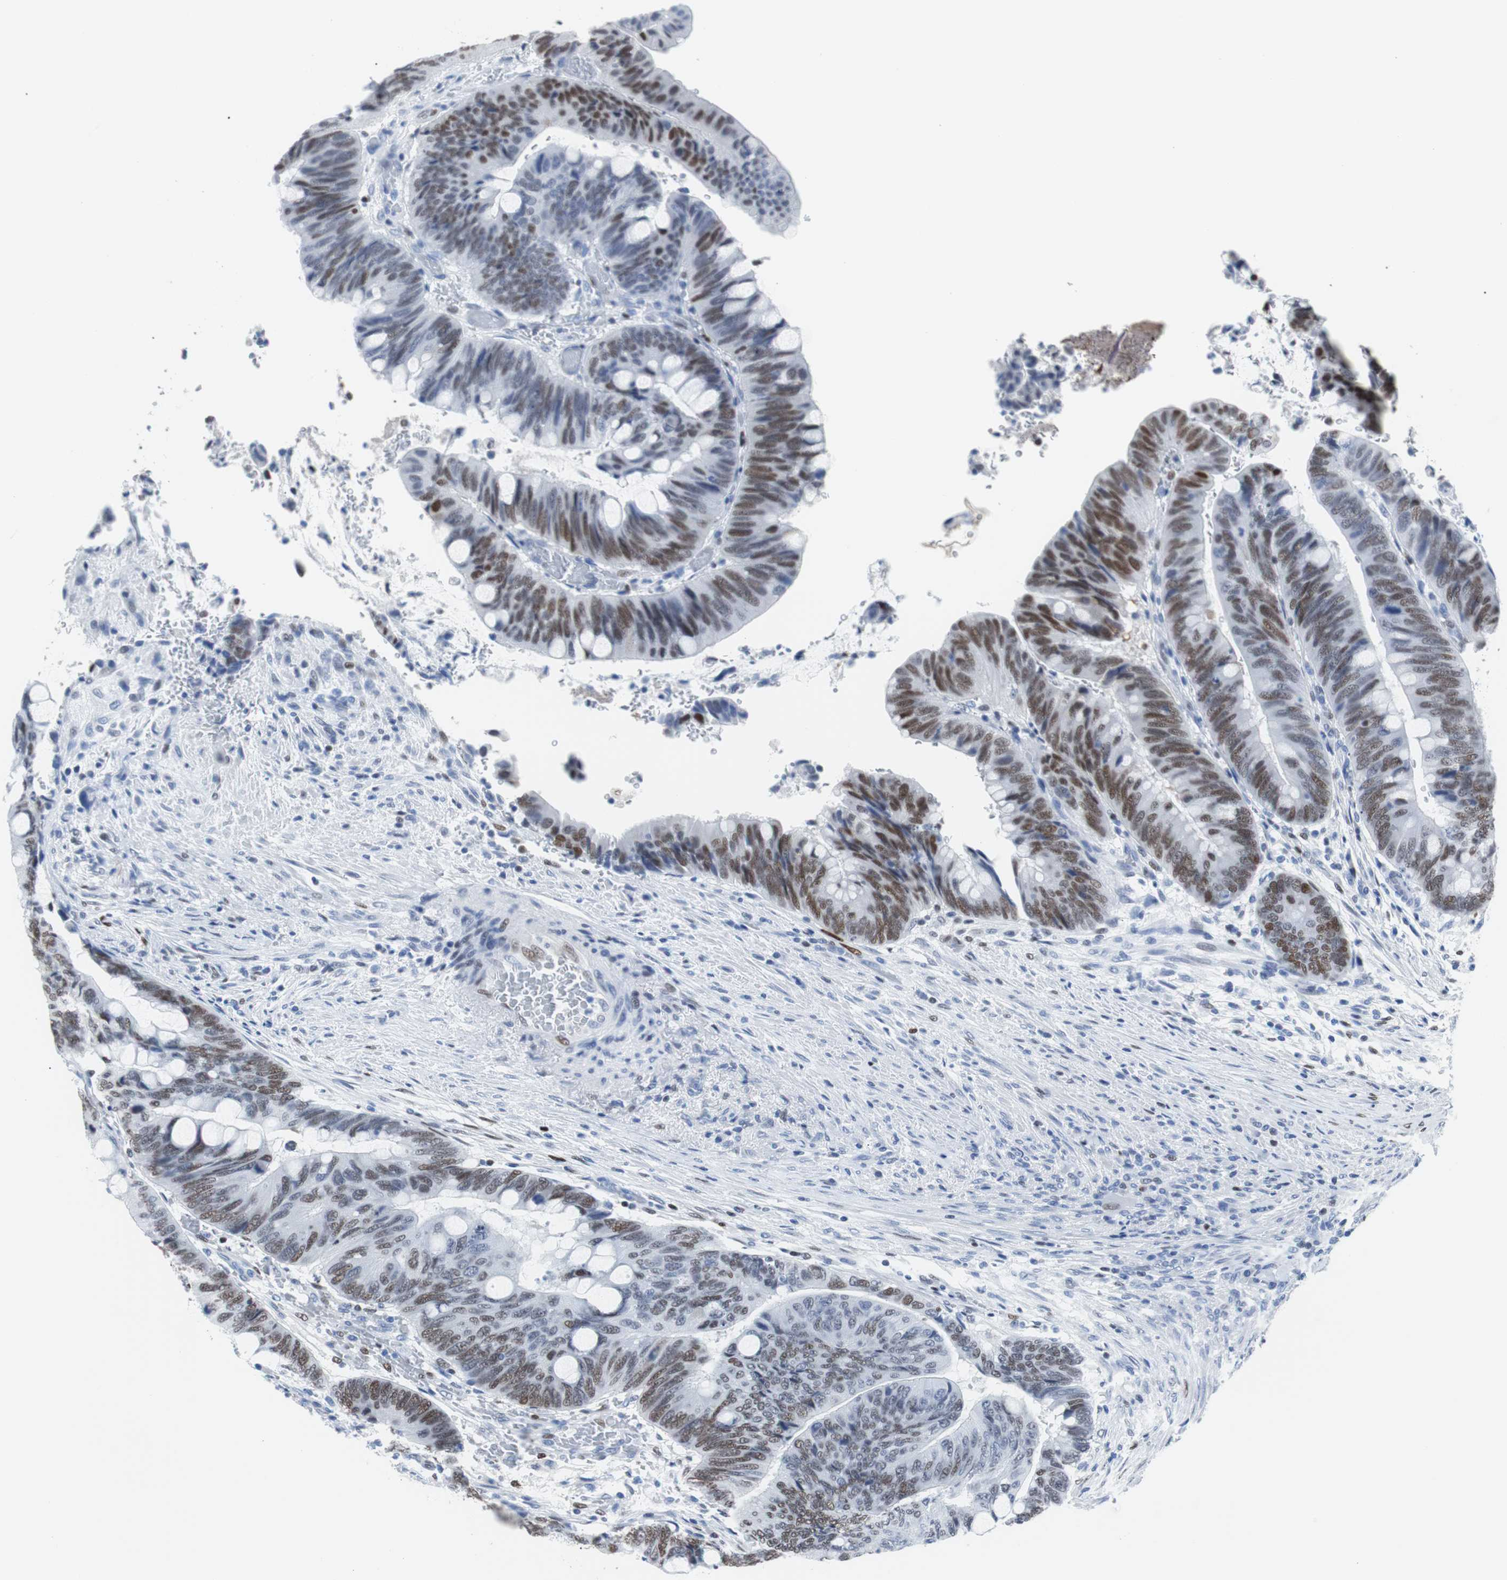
{"staining": {"intensity": "moderate", "quantity": ">75%", "location": "nuclear"}, "tissue": "colorectal cancer", "cell_type": "Tumor cells", "image_type": "cancer", "snomed": [{"axis": "morphology", "description": "Normal tissue, NOS"}, {"axis": "morphology", "description": "Adenocarcinoma, NOS"}, {"axis": "topography", "description": "Rectum"}, {"axis": "topography", "description": "Peripheral nerve tissue"}], "caption": "Protein expression analysis of human adenocarcinoma (colorectal) reveals moderate nuclear positivity in about >75% of tumor cells.", "gene": "JUN", "patient": {"sex": "male", "age": 92}}